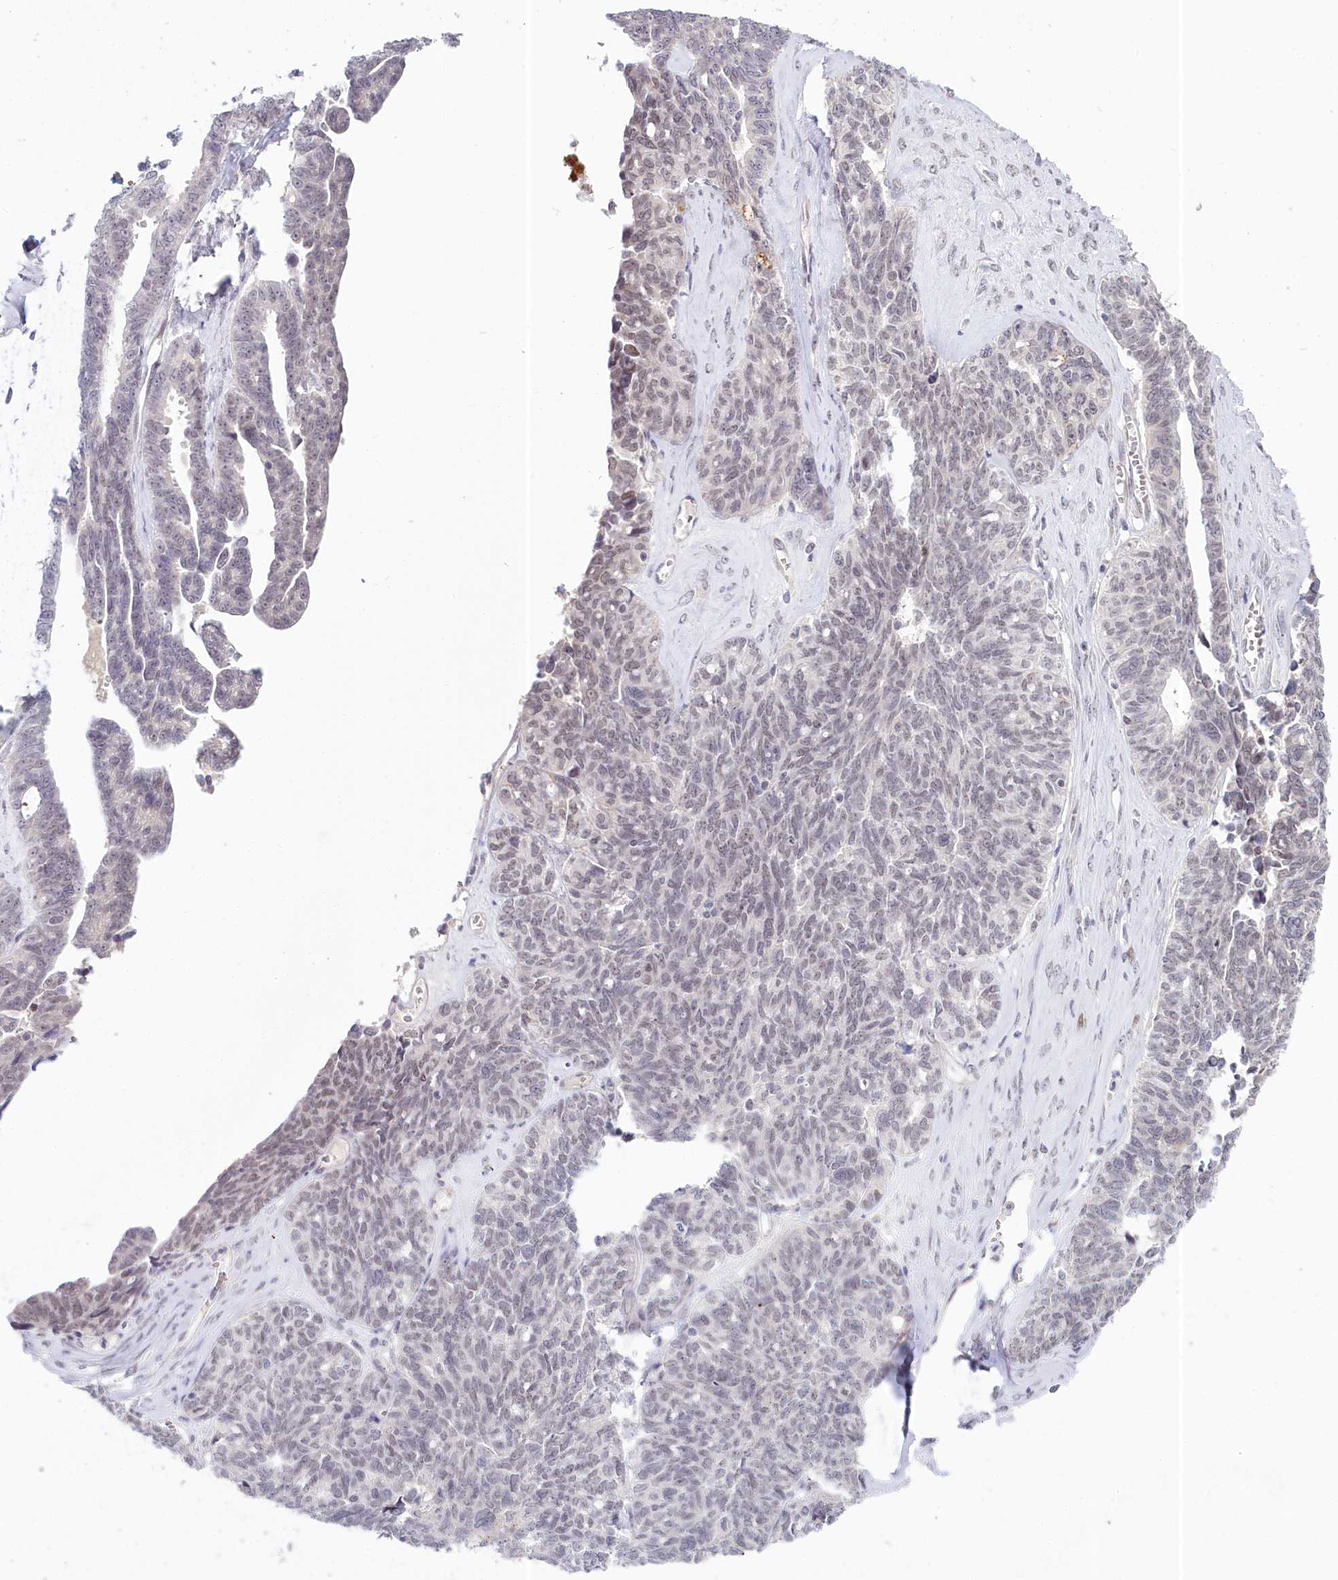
{"staining": {"intensity": "weak", "quantity": "<25%", "location": "nuclear"}, "tissue": "ovarian cancer", "cell_type": "Tumor cells", "image_type": "cancer", "snomed": [{"axis": "morphology", "description": "Cystadenocarcinoma, serous, NOS"}, {"axis": "topography", "description": "Ovary"}], "caption": "High magnification brightfield microscopy of ovarian cancer stained with DAB (3,3'-diaminobenzidine) (brown) and counterstained with hematoxylin (blue): tumor cells show no significant expression.", "gene": "AMTN", "patient": {"sex": "female", "age": 79}}